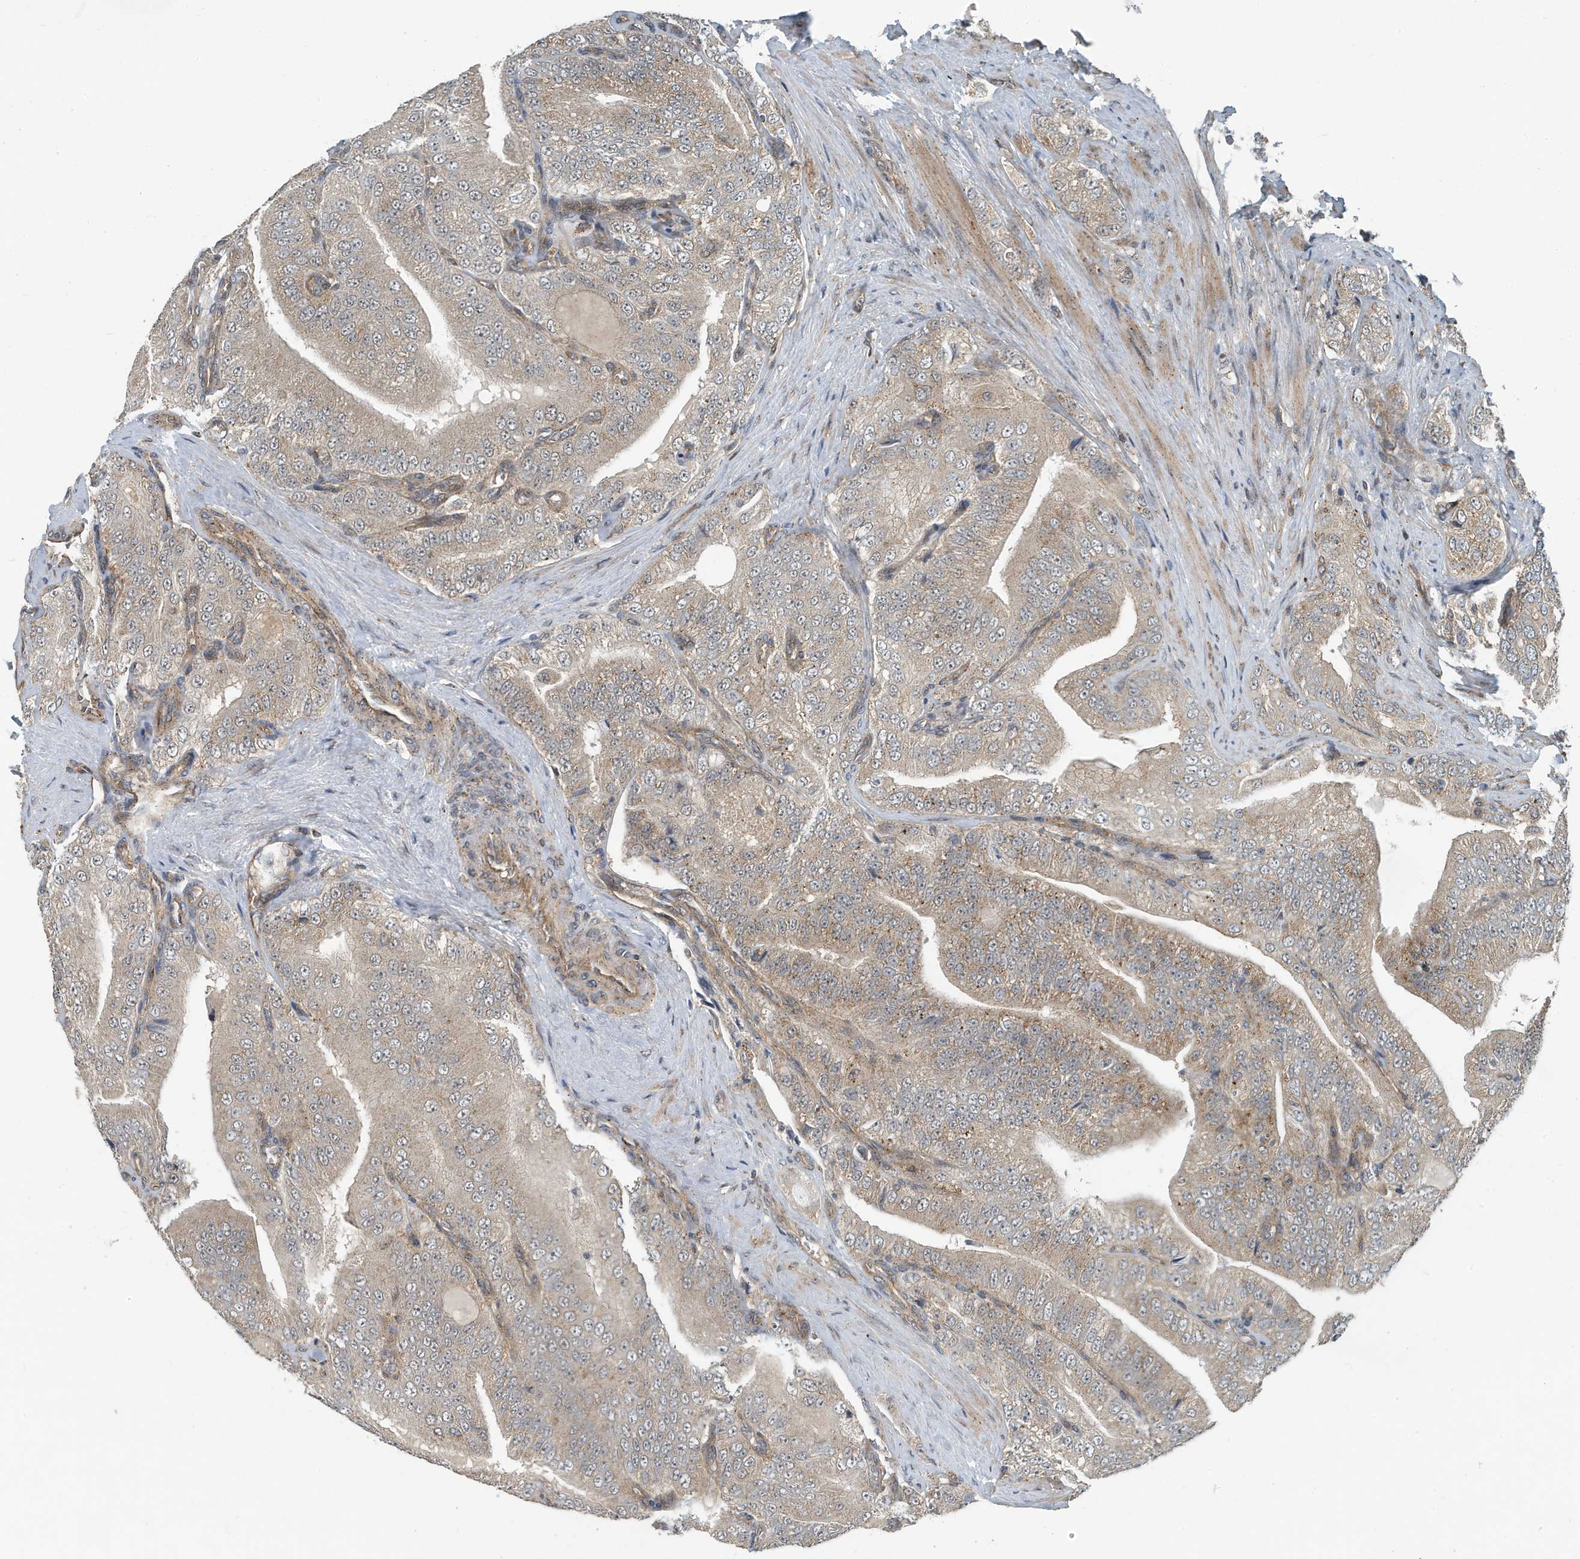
{"staining": {"intensity": "moderate", "quantity": "<25%", "location": "cytoplasmic/membranous"}, "tissue": "prostate cancer", "cell_type": "Tumor cells", "image_type": "cancer", "snomed": [{"axis": "morphology", "description": "Adenocarcinoma, High grade"}, {"axis": "topography", "description": "Prostate"}], "caption": "Human high-grade adenocarcinoma (prostate) stained with a protein marker demonstrates moderate staining in tumor cells.", "gene": "KIF15", "patient": {"sex": "male", "age": 58}}